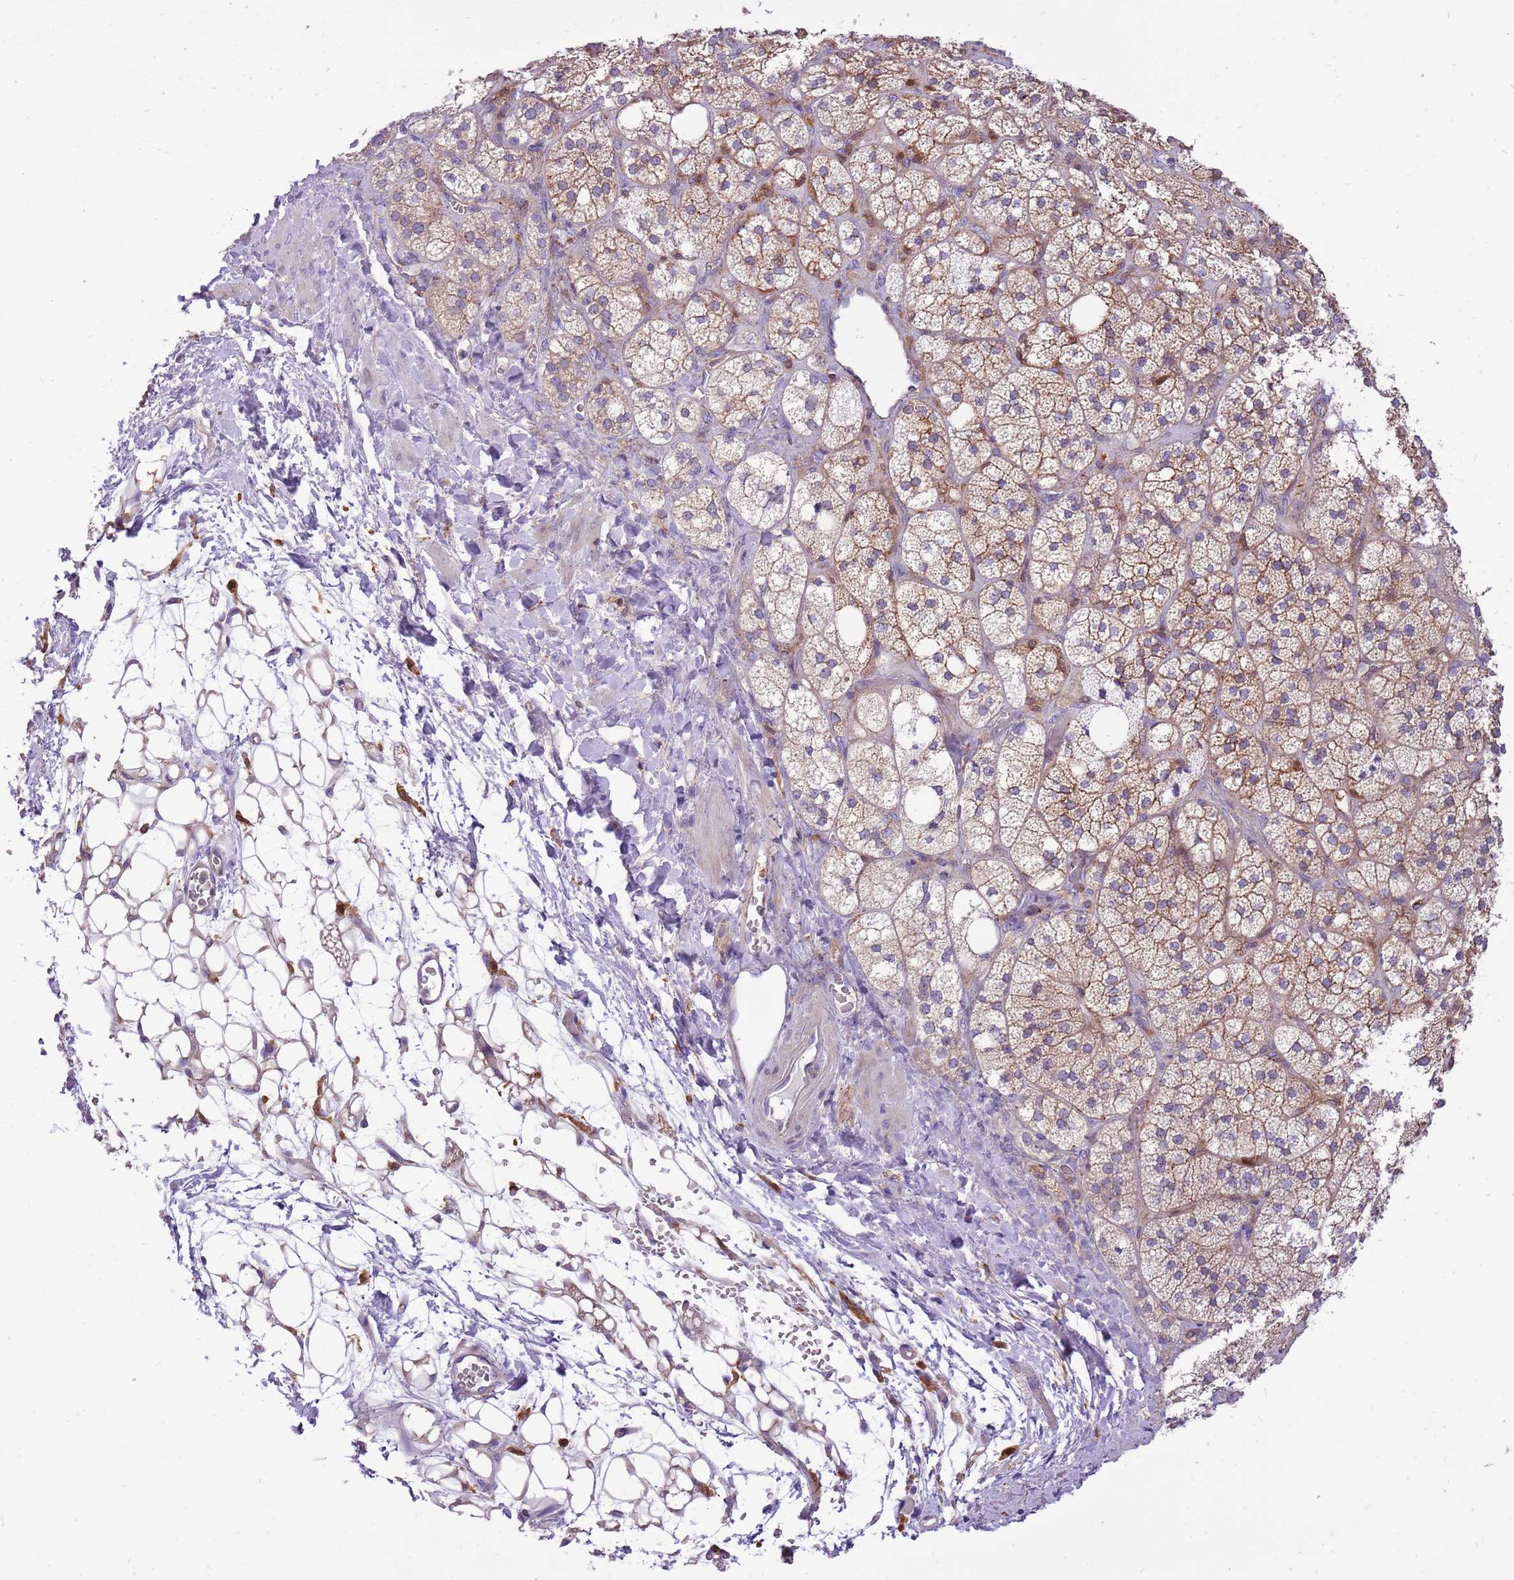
{"staining": {"intensity": "weak", "quantity": ">75%", "location": "cytoplasmic/membranous"}, "tissue": "adrenal gland", "cell_type": "Glandular cells", "image_type": "normal", "snomed": [{"axis": "morphology", "description": "Normal tissue, NOS"}, {"axis": "topography", "description": "Adrenal gland"}], "caption": "IHC (DAB) staining of benign human adrenal gland reveals weak cytoplasmic/membranous protein expression in about >75% of glandular cells. The protein is shown in brown color, while the nuclei are stained blue.", "gene": "WDR90", "patient": {"sex": "male", "age": 61}}